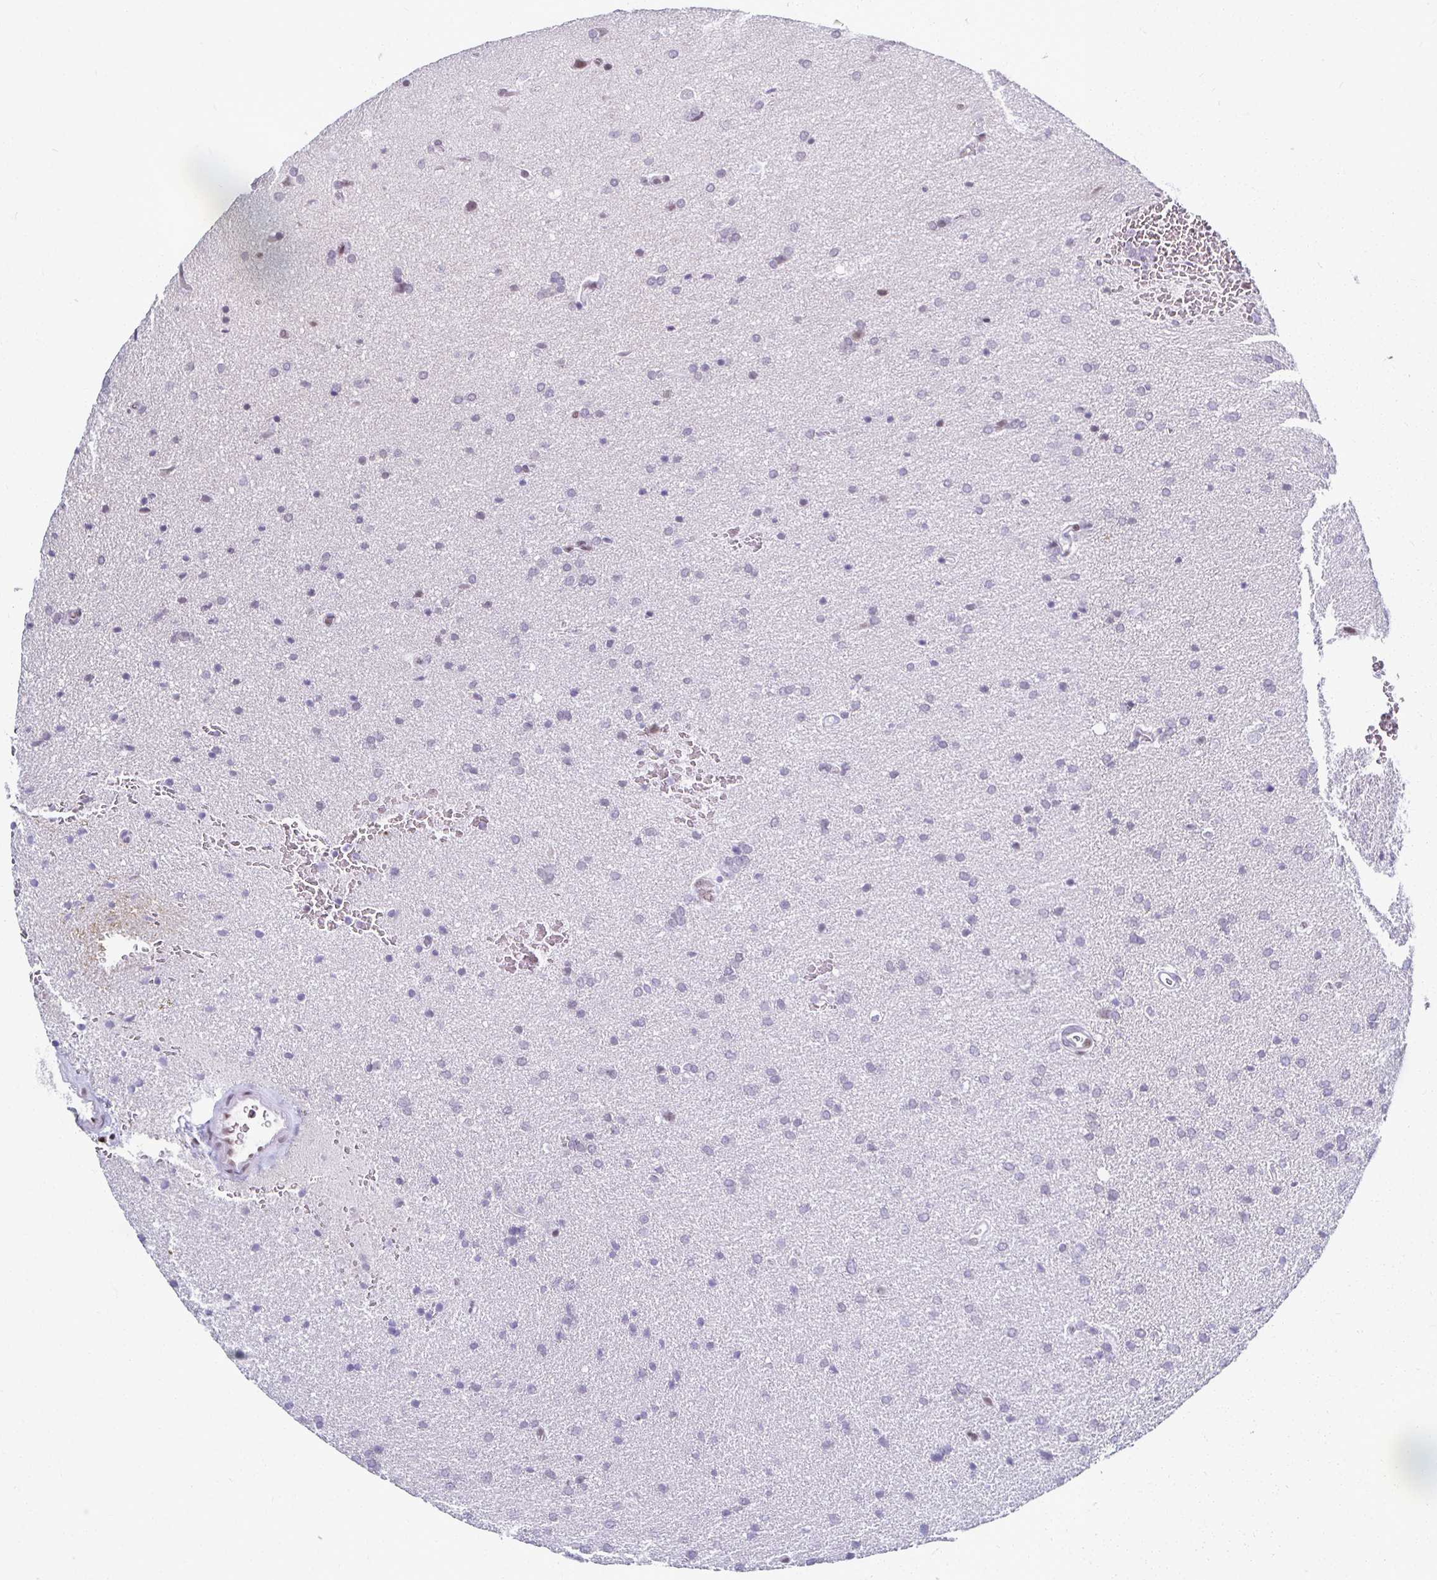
{"staining": {"intensity": "negative", "quantity": "none", "location": "none"}, "tissue": "glioma", "cell_type": "Tumor cells", "image_type": "cancer", "snomed": [{"axis": "morphology", "description": "Glioma, malignant, Low grade"}, {"axis": "topography", "description": "Brain"}], "caption": "Immunohistochemistry image of neoplastic tissue: human glioma stained with DAB (3,3'-diaminobenzidine) reveals no significant protein staining in tumor cells.", "gene": "IRF7", "patient": {"sex": "female", "age": 34}}